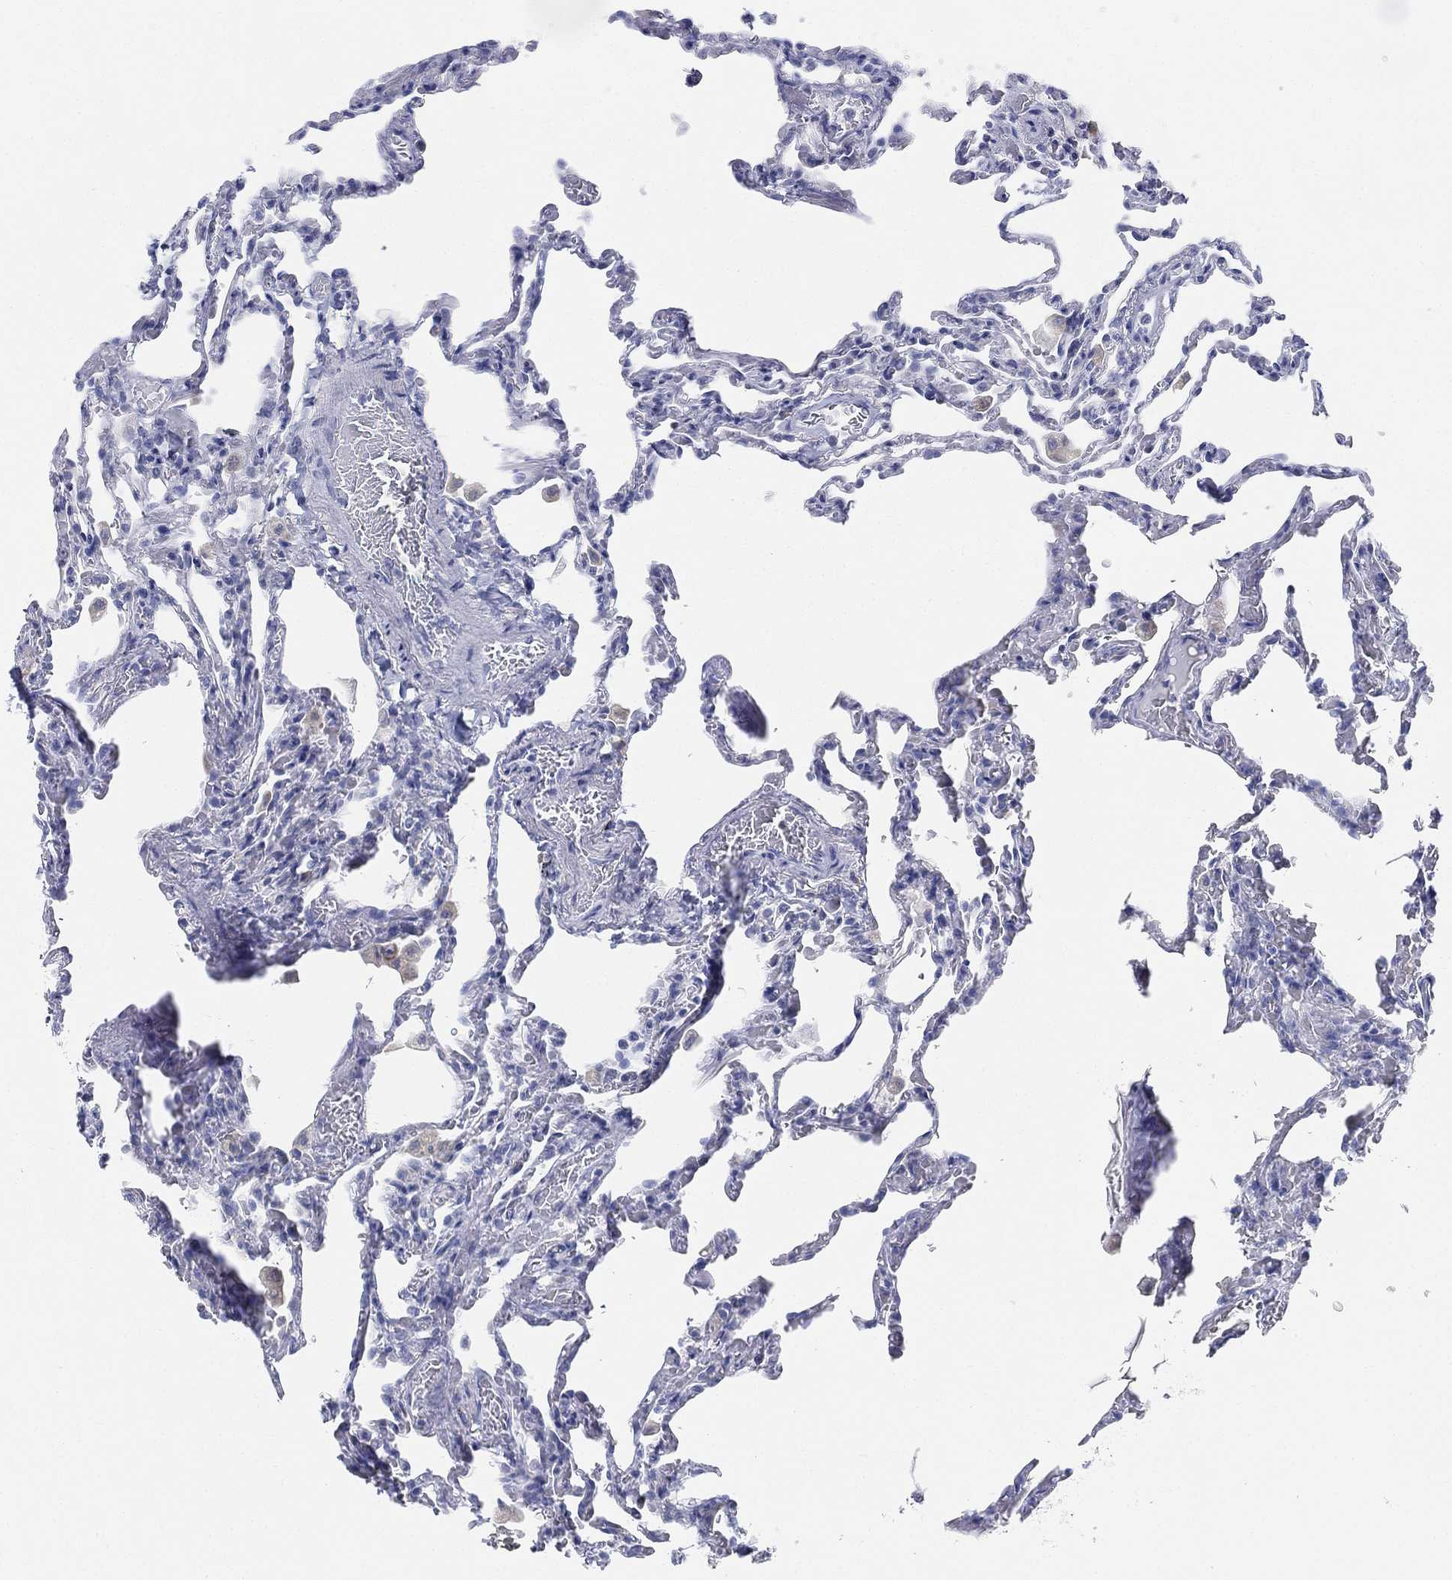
{"staining": {"intensity": "negative", "quantity": "none", "location": "none"}, "tissue": "lung", "cell_type": "Alveolar cells", "image_type": "normal", "snomed": [{"axis": "morphology", "description": "Normal tissue, NOS"}, {"axis": "topography", "description": "Lung"}], "caption": "IHC image of benign lung stained for a protein (brown), which exhibits no positivity in alveolar cells. Nuclei are stained in blue.", "gene": "GCNA", "patient": {"sex": "female", "age": 43}}